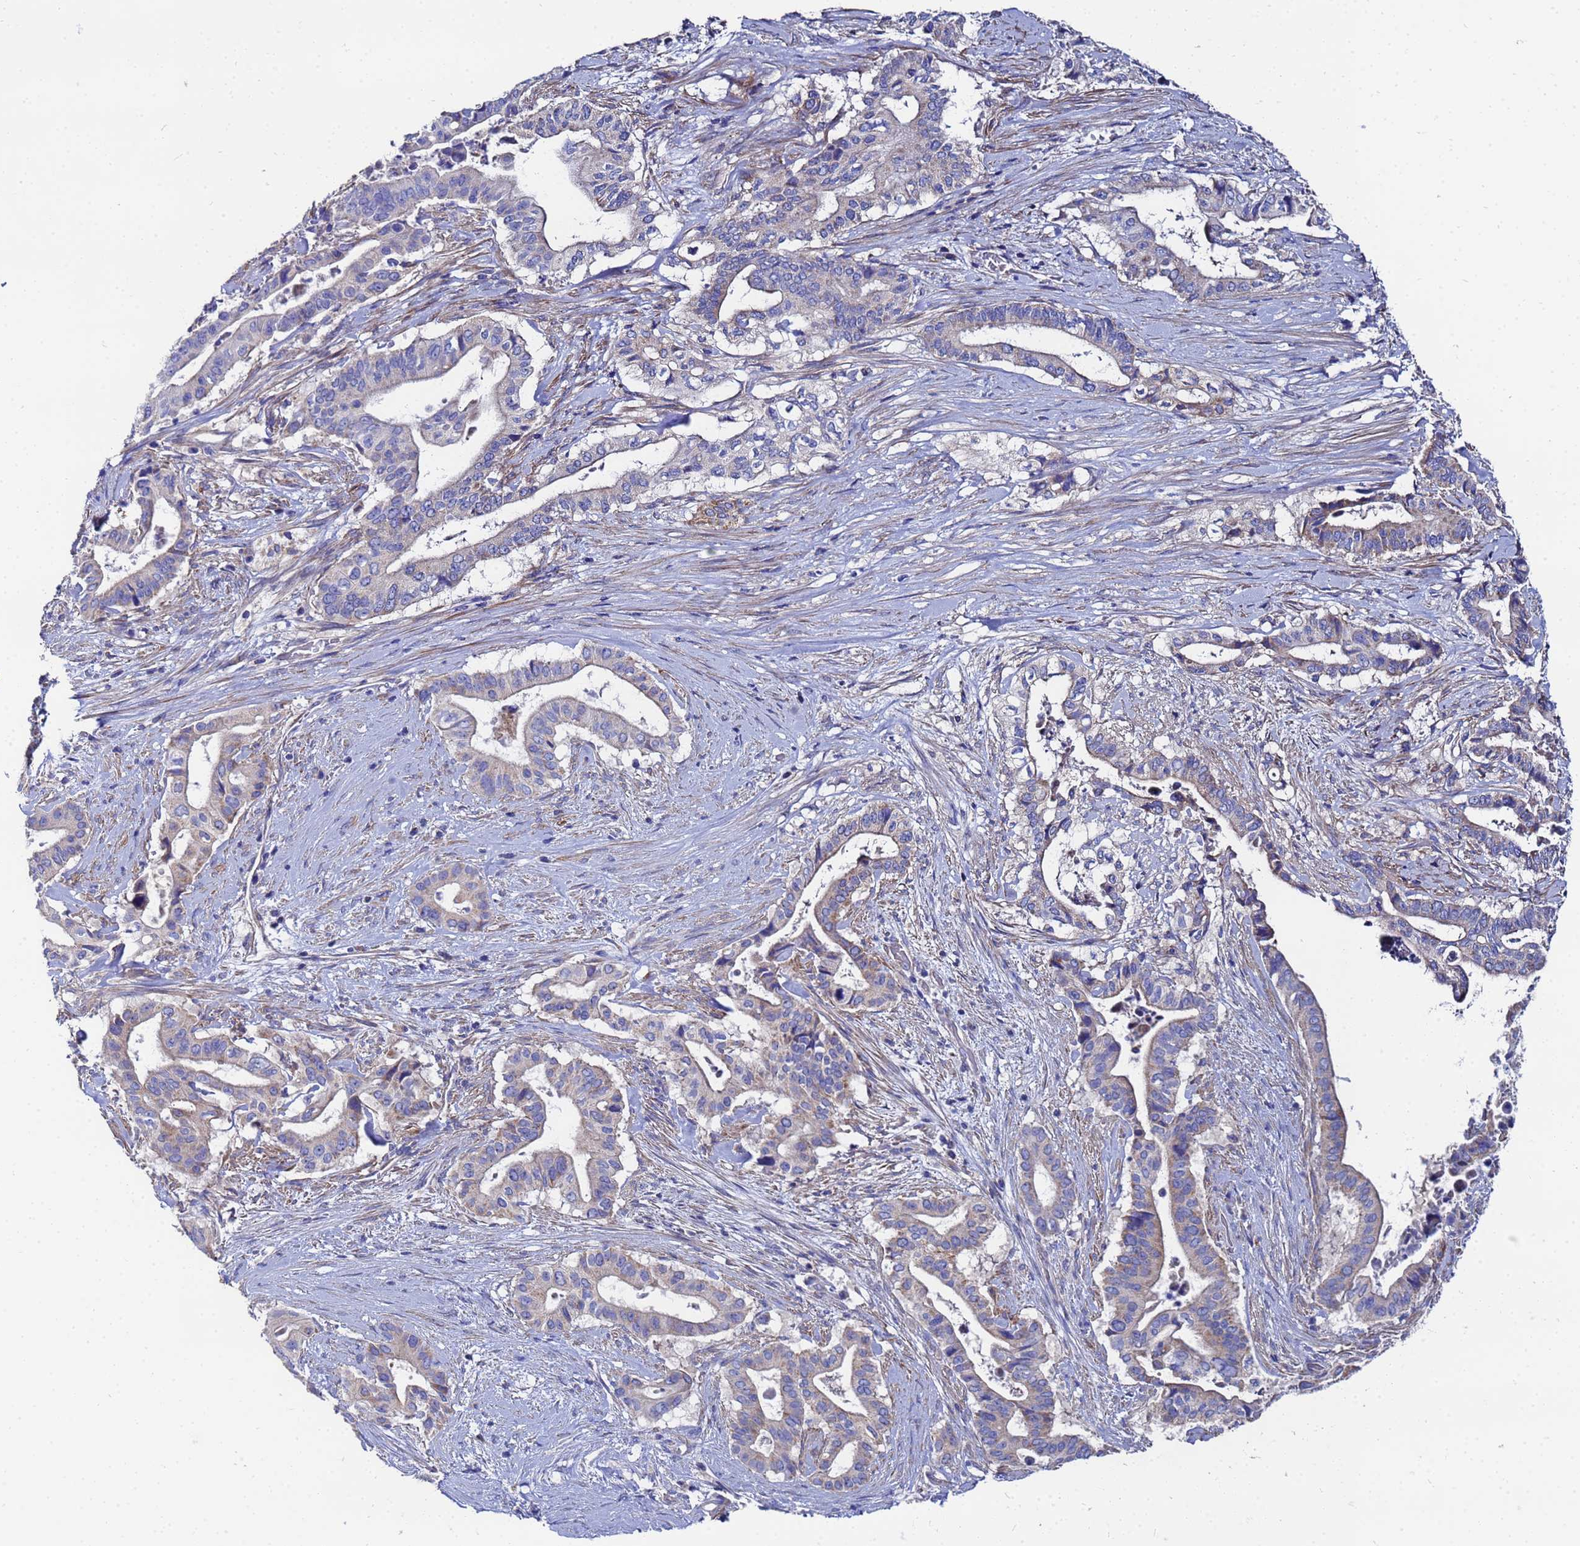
{"staining": {"intensity": "weak", "quantity": "<25%", "location": "cytoplasmic/membranous"}, "tissue": "pancreatic cancer", "cell_type": "Tumor cells", "image_type": "cancer", "snomed": [{"axis": "morphology", "description": "Adenocarcinoma, NOS"}, {"axis": "topography", "description": "Pancreas"}], "caption": "An image of pancreatic adenocarcinoma stained for a protein exhibits no brown staining in tumor cells.", "gene": "FAHD2A", "patient": {"sex": "female", "age": 77}}